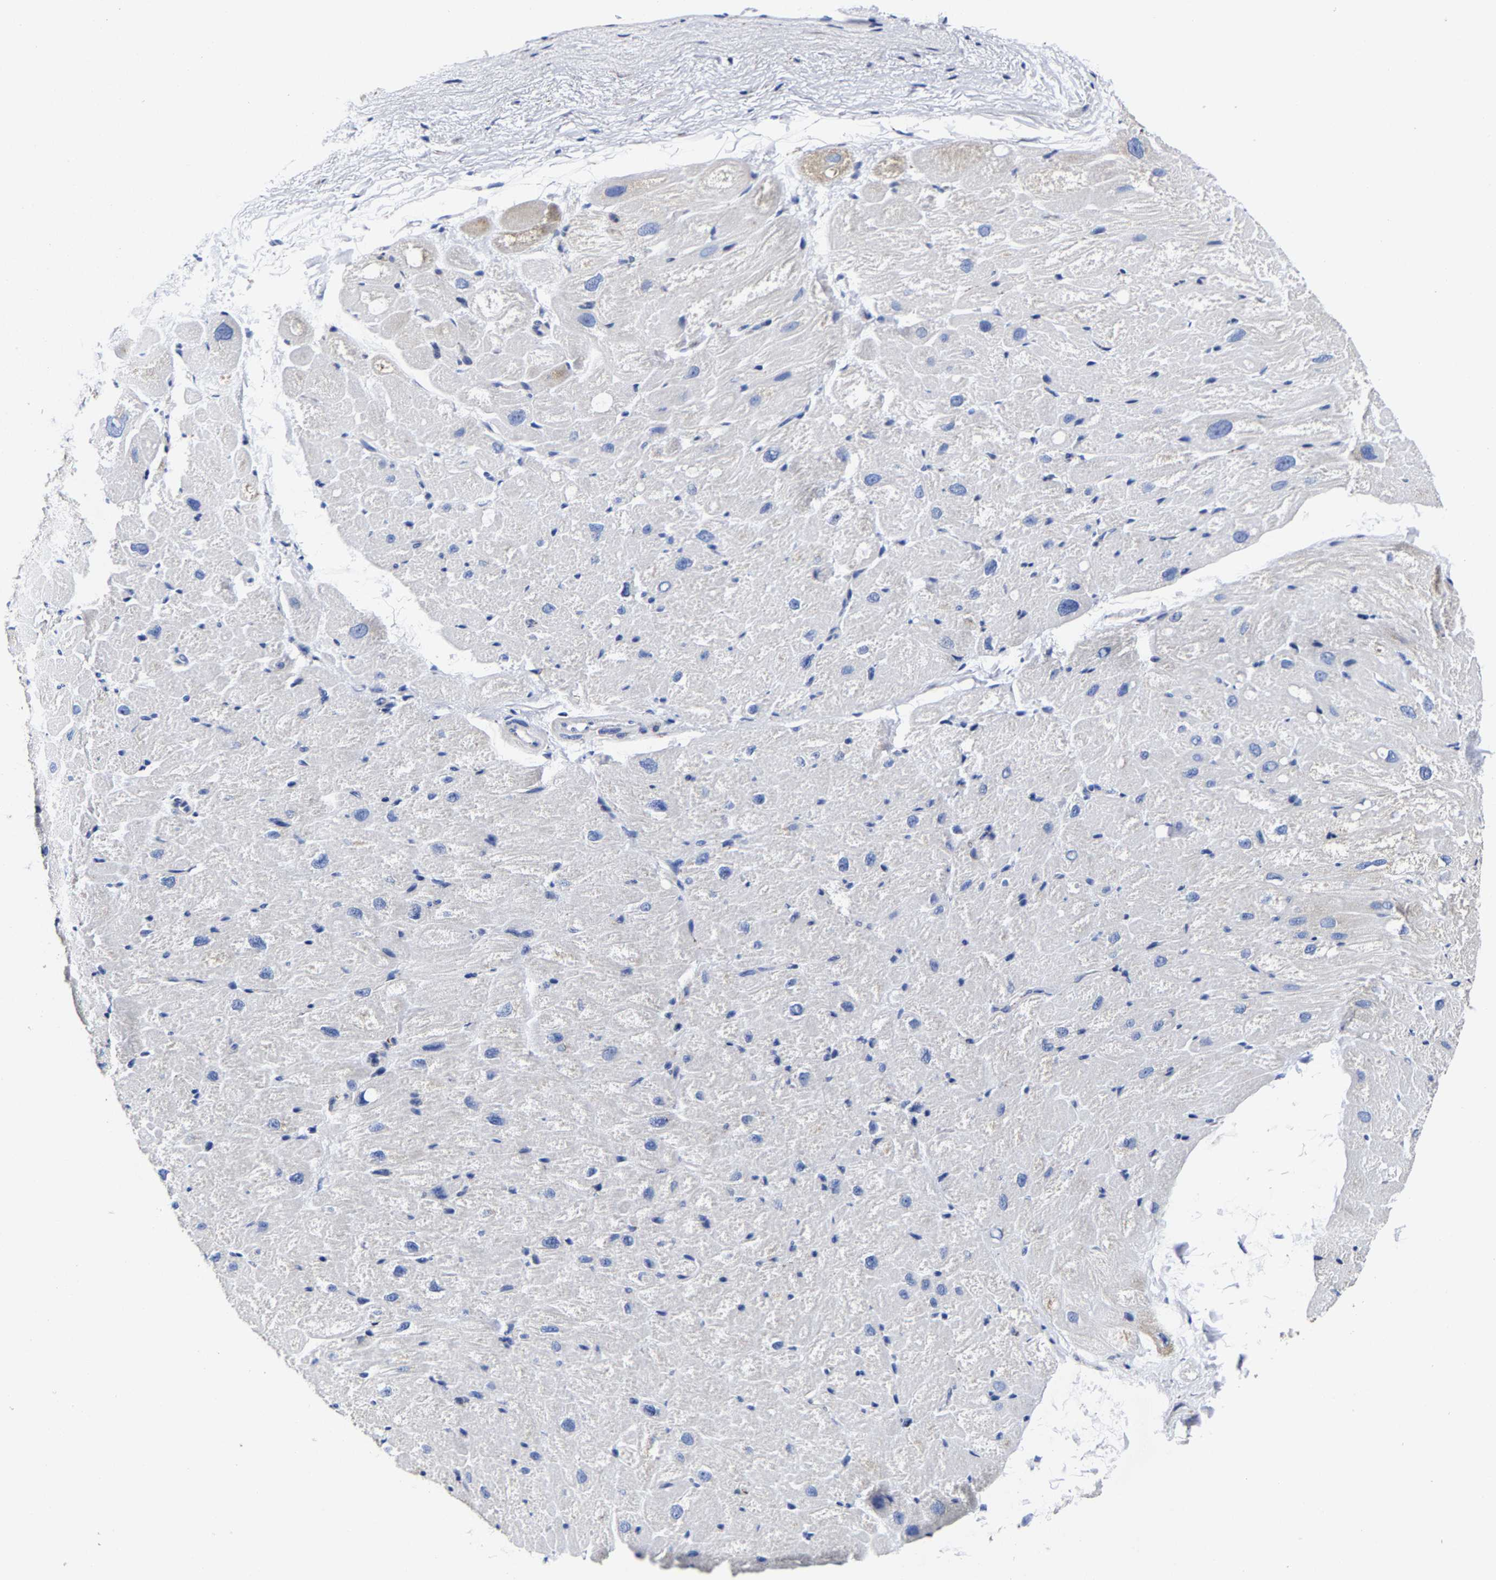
{"staining": {"intensity": "moderate", "quantity": "25%-75%", "location": "cytoplasmic/membranous"}, "tissue": "heart muscle", "cell_type": "Cardiomyocytes", "image_type": "normal", "snomed": [{"axis": "morphology", "description": "Normal tissue, NOS"}, {"axis": "topography", "description": "Heart"}], "caption": "Protein positivity by immunohistochemistry (IHC) reveals moderate cytoplasmic/membranous positivity in about 25%-75% of cardiomyocytes in normal heart muscle. The staining is performed using DAB (3,3'-diaminobenzidine) brown chromogen to label protein expression. The nuclei are counter-stained blue using hematoxylin.", "gene": "AASS", "patient": {"sex": "male", "age": 49}}